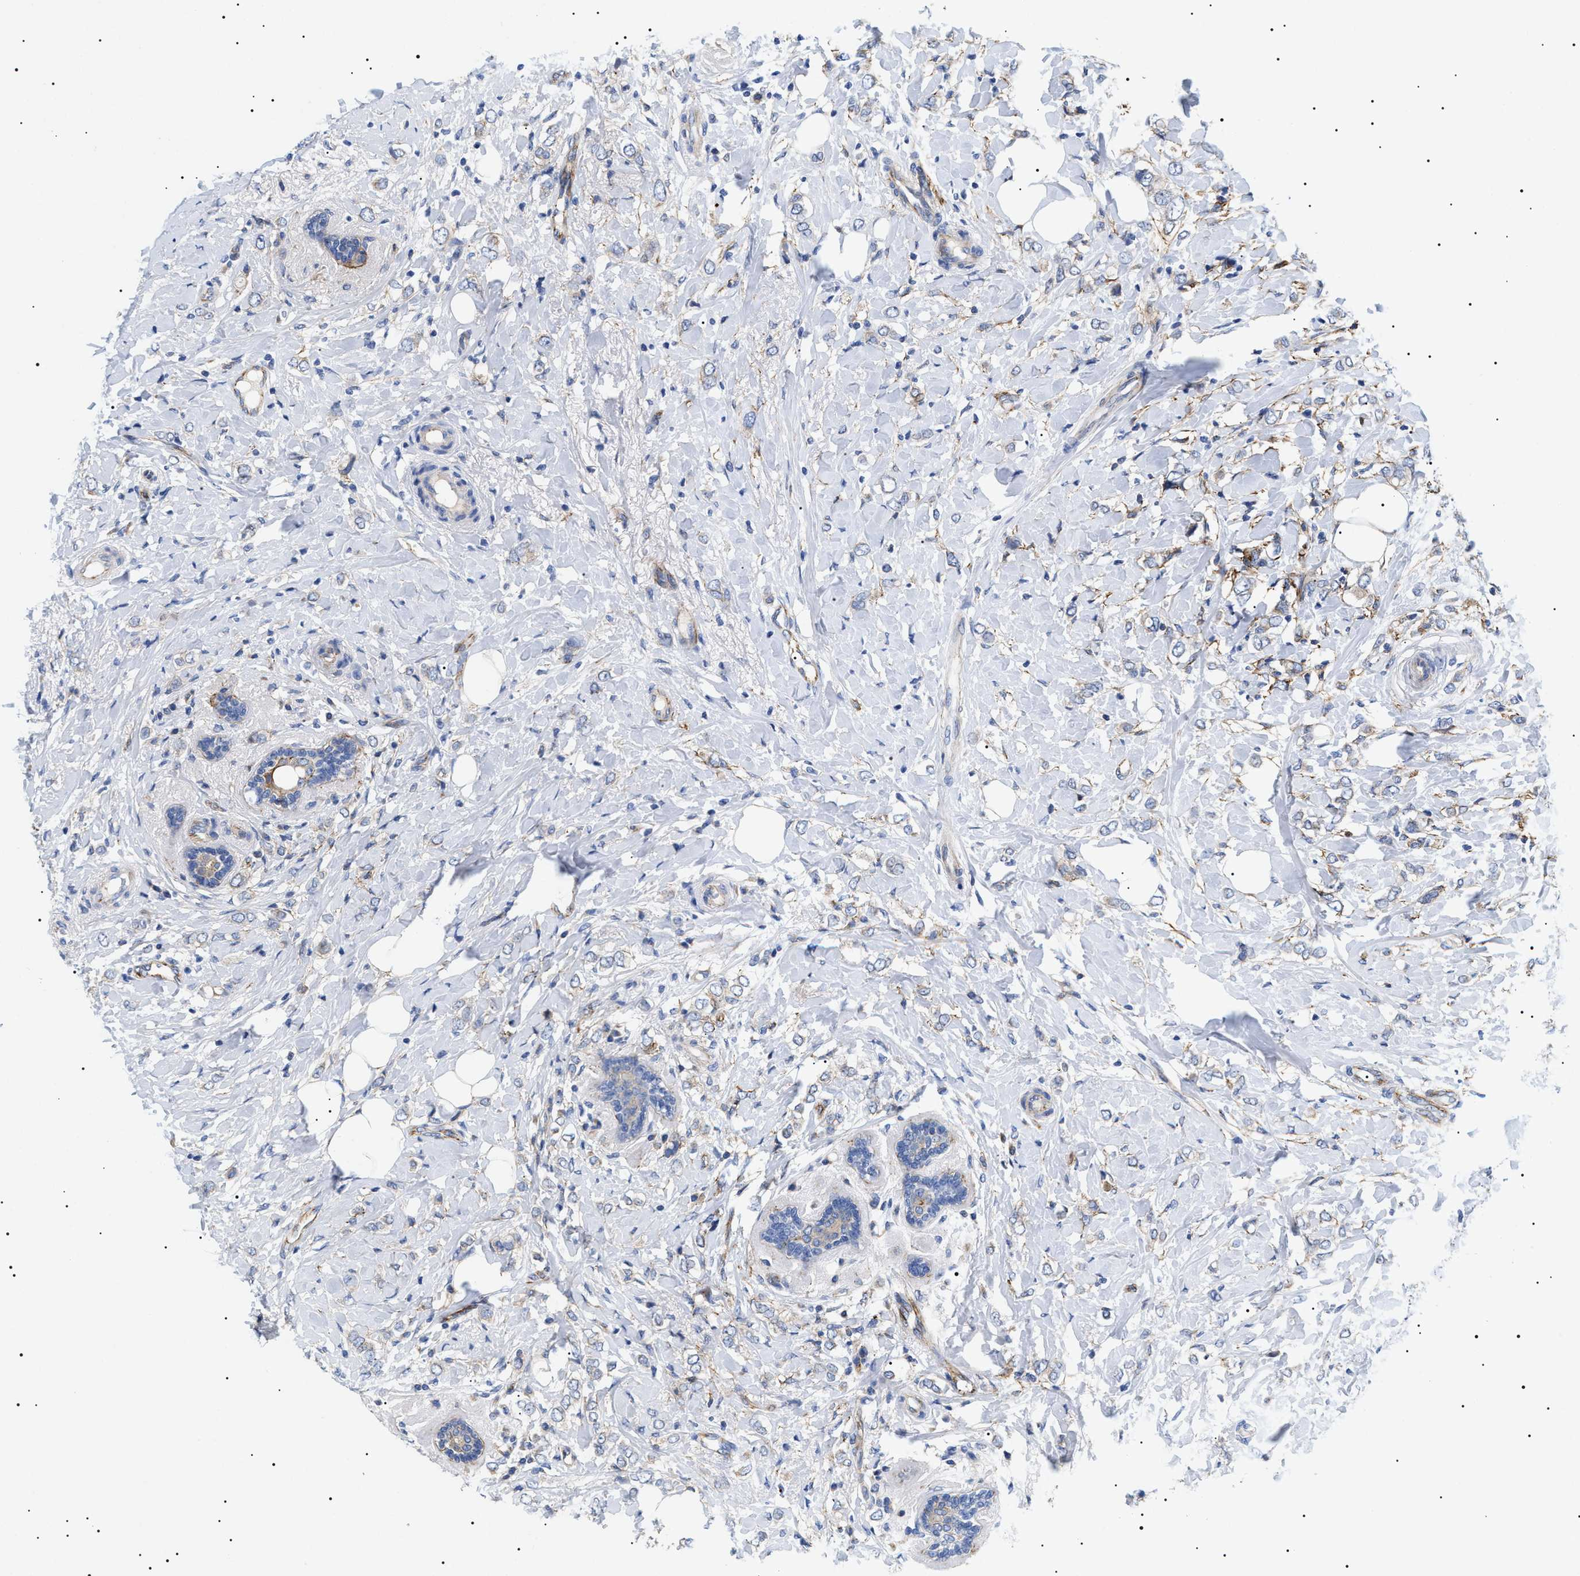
{"staining": {"intensity": "weak", "quantity": "25%-75%", "location": "cytoplasmic/membranous"}, "tissue": "breast cancer", "cell_type": "Tumor cells", "image_type": "cancer", "snomed": [{"axis": "morphology", "description": "Normal tissue, NOS"}, {"axis": "morphology", "description": "Lobular carcinoma"}, {"axis": "topography", "description": "Breast"}], "caption": "IHC (DAB (3,3'-diaminobenzidine)) staining of human breast cancer displays weak cytoplasmic/membranous protein staining in approximately 25%-75% of tumor cells. IHC stains the protein of interest in brown and the nuclei are stained blue.", "gene": "TMEM222", "patient": {"sex": "female", "age": 47}}